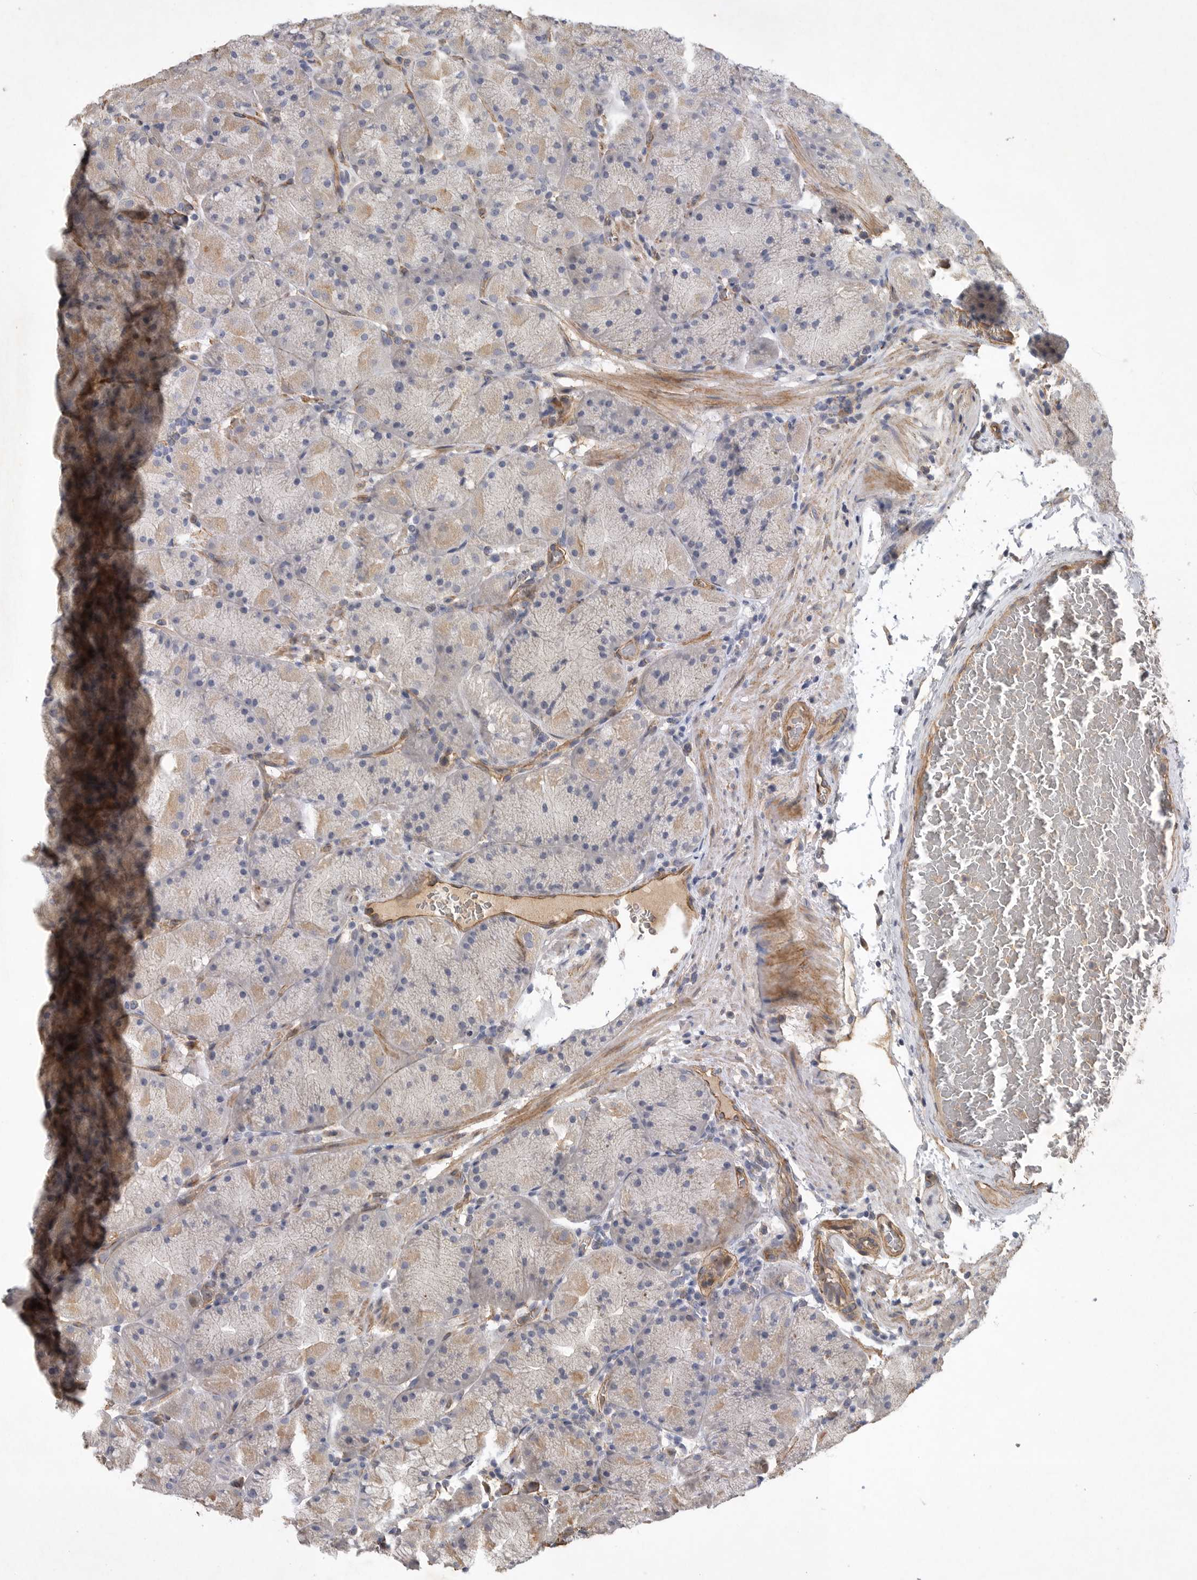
{"staining": {"intensity": "weak", "quantity": "<25%", "location": "cytoplasmic/membranous"}, "tissue": "stomach", "cell_type": "Glandular cells", "image_type": "normal", "snomed": [{"axis": "morphology", "description": "Normal tissue, NOS"}, {"axis": "topography", "description": "Stomach, upper"}, {"axis": "topography", "description": "Stomach"}], "caption": "This is an IHC histopathology image of normal stomach. There is no staining in glandular cells.", "gene": "ANKFY1", "patient": {"sex": "male", "age": 48}}